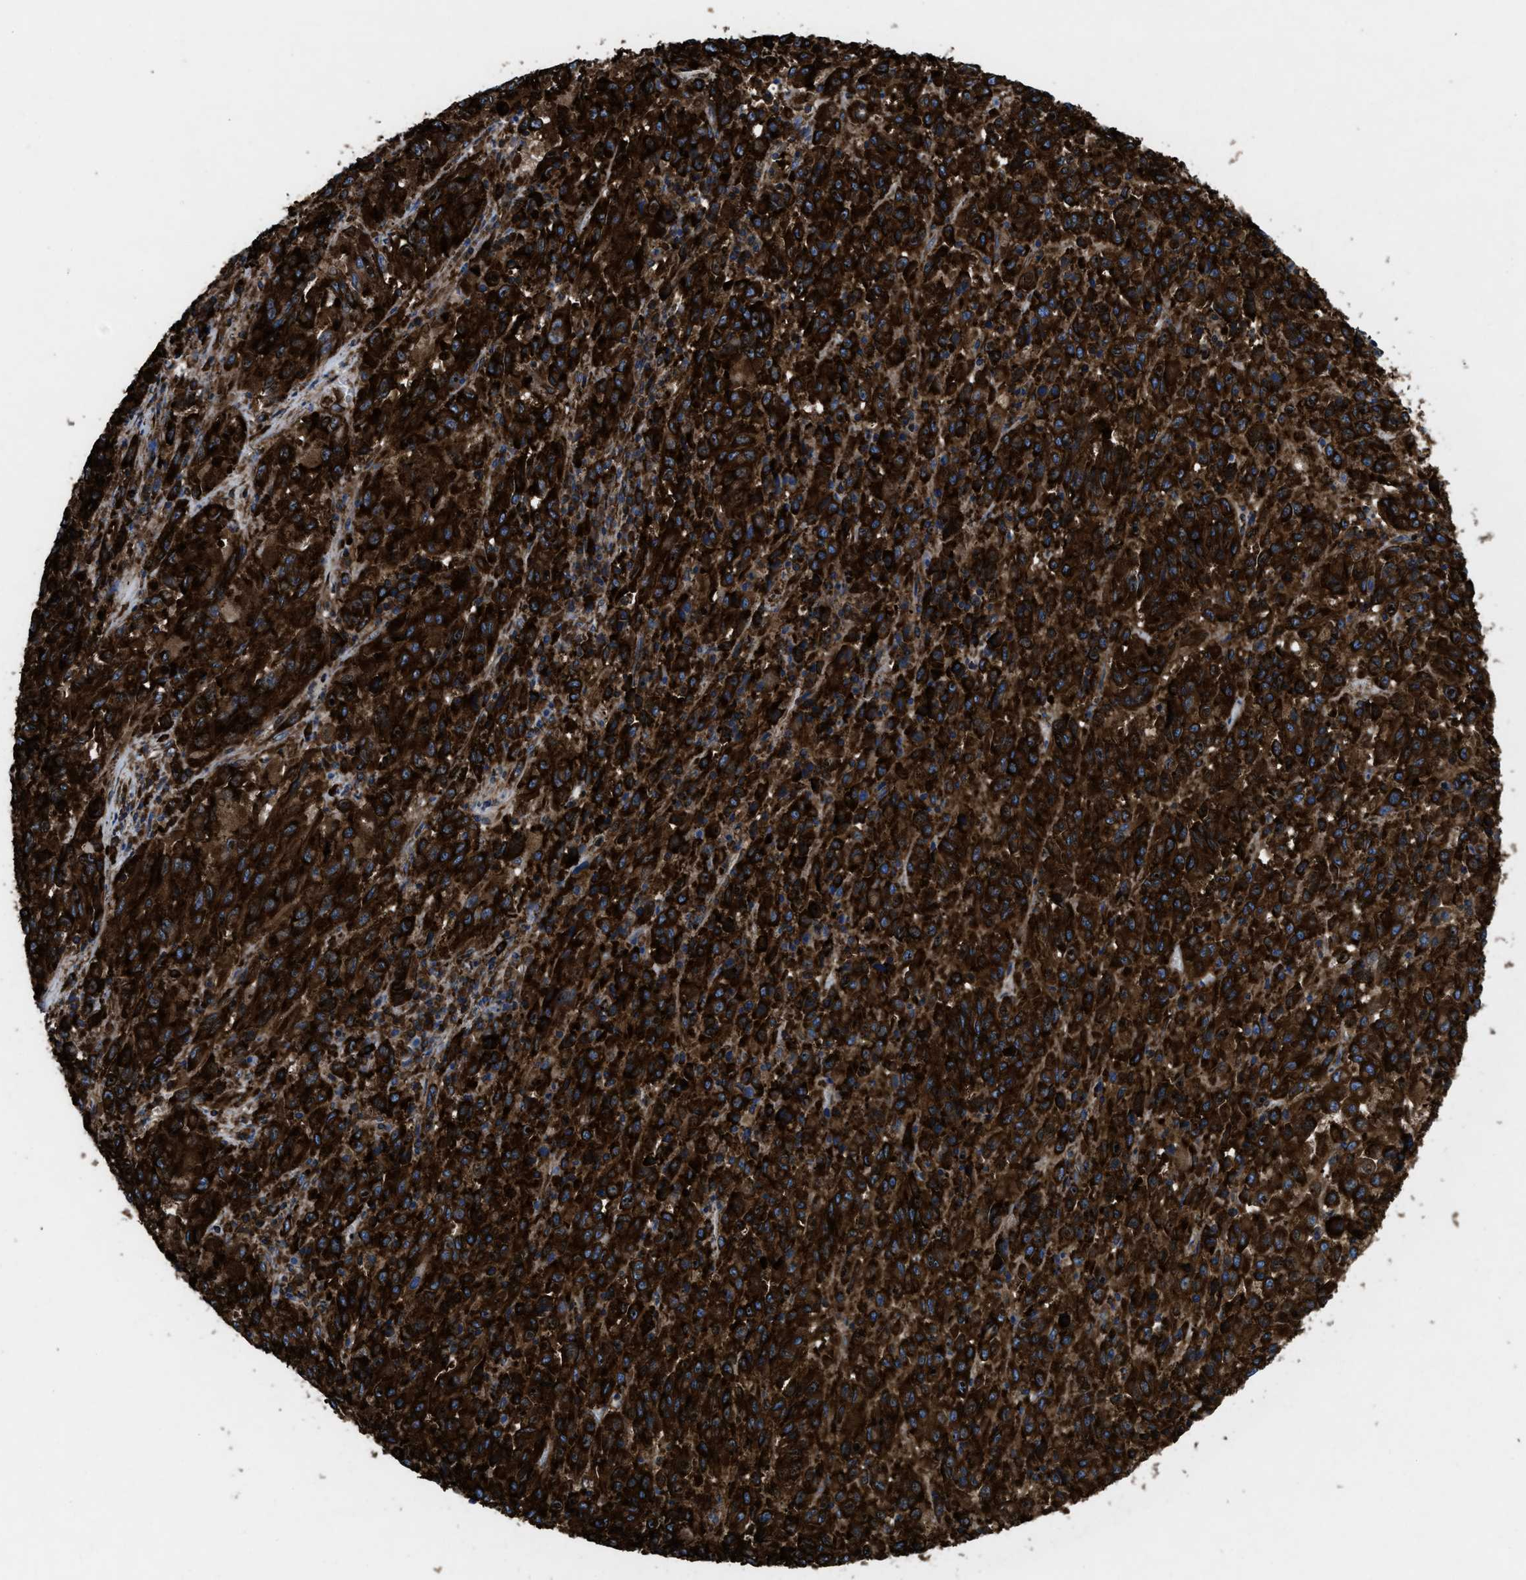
{"staining": {"intensity": "strong", "quantity": ">75%", "location": "cytoplasmic/membranous"}, "tissue": "melanoma", "cell_type": "Tumor cells", "image_type": "cancer", "snomed": [{"axis": "morphology", "description": "Malignant melanoma, Metastatic site"}, {"axis": "topography", "description": "Lung"}], "caption": "Protein analysis of melanoma tissue reveals strong cytoplasmic/membranous staining in approximately >75% of tumor cells.", "gene": "CAPRIN1", "patient": {"sex": "male", "age": 64}}